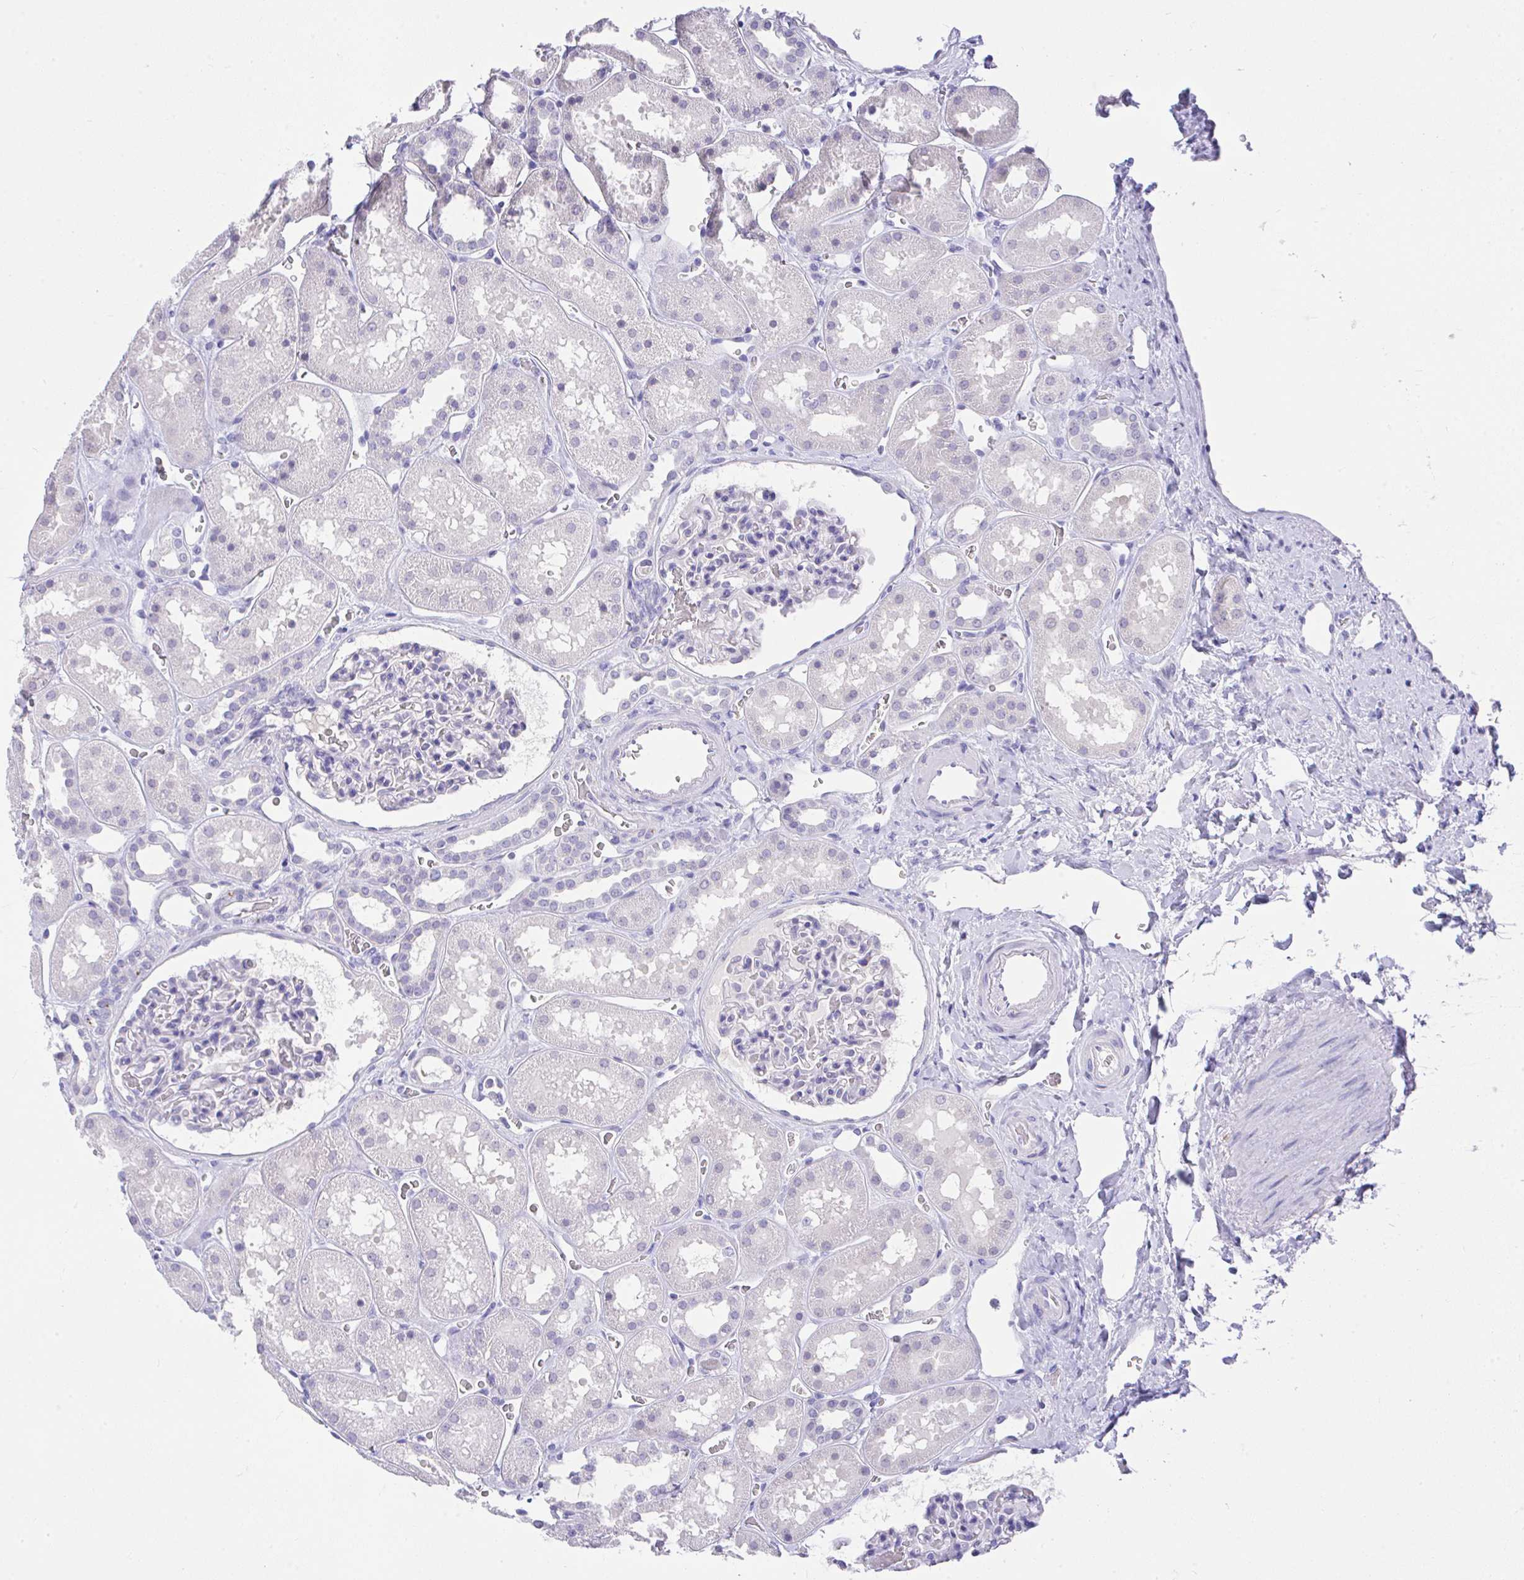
{"staining": {"intensity": "negative", "quantity": "none", "location": "none"}, "tissue": "kidney", "cell_type": "Cells in glomeruli", "image_type": "normal", "snomed": [{"axis": "morphology", "description": "Normal tissue, NOS"}, {"axis": "topography", "description": "Kidney"}], "caption": "The photomicrograph exhibits no significant positivity in cells in glomeruli of kidney.", "gene": "MS4A12", "patient": {"sex": "female", "age": 41}}